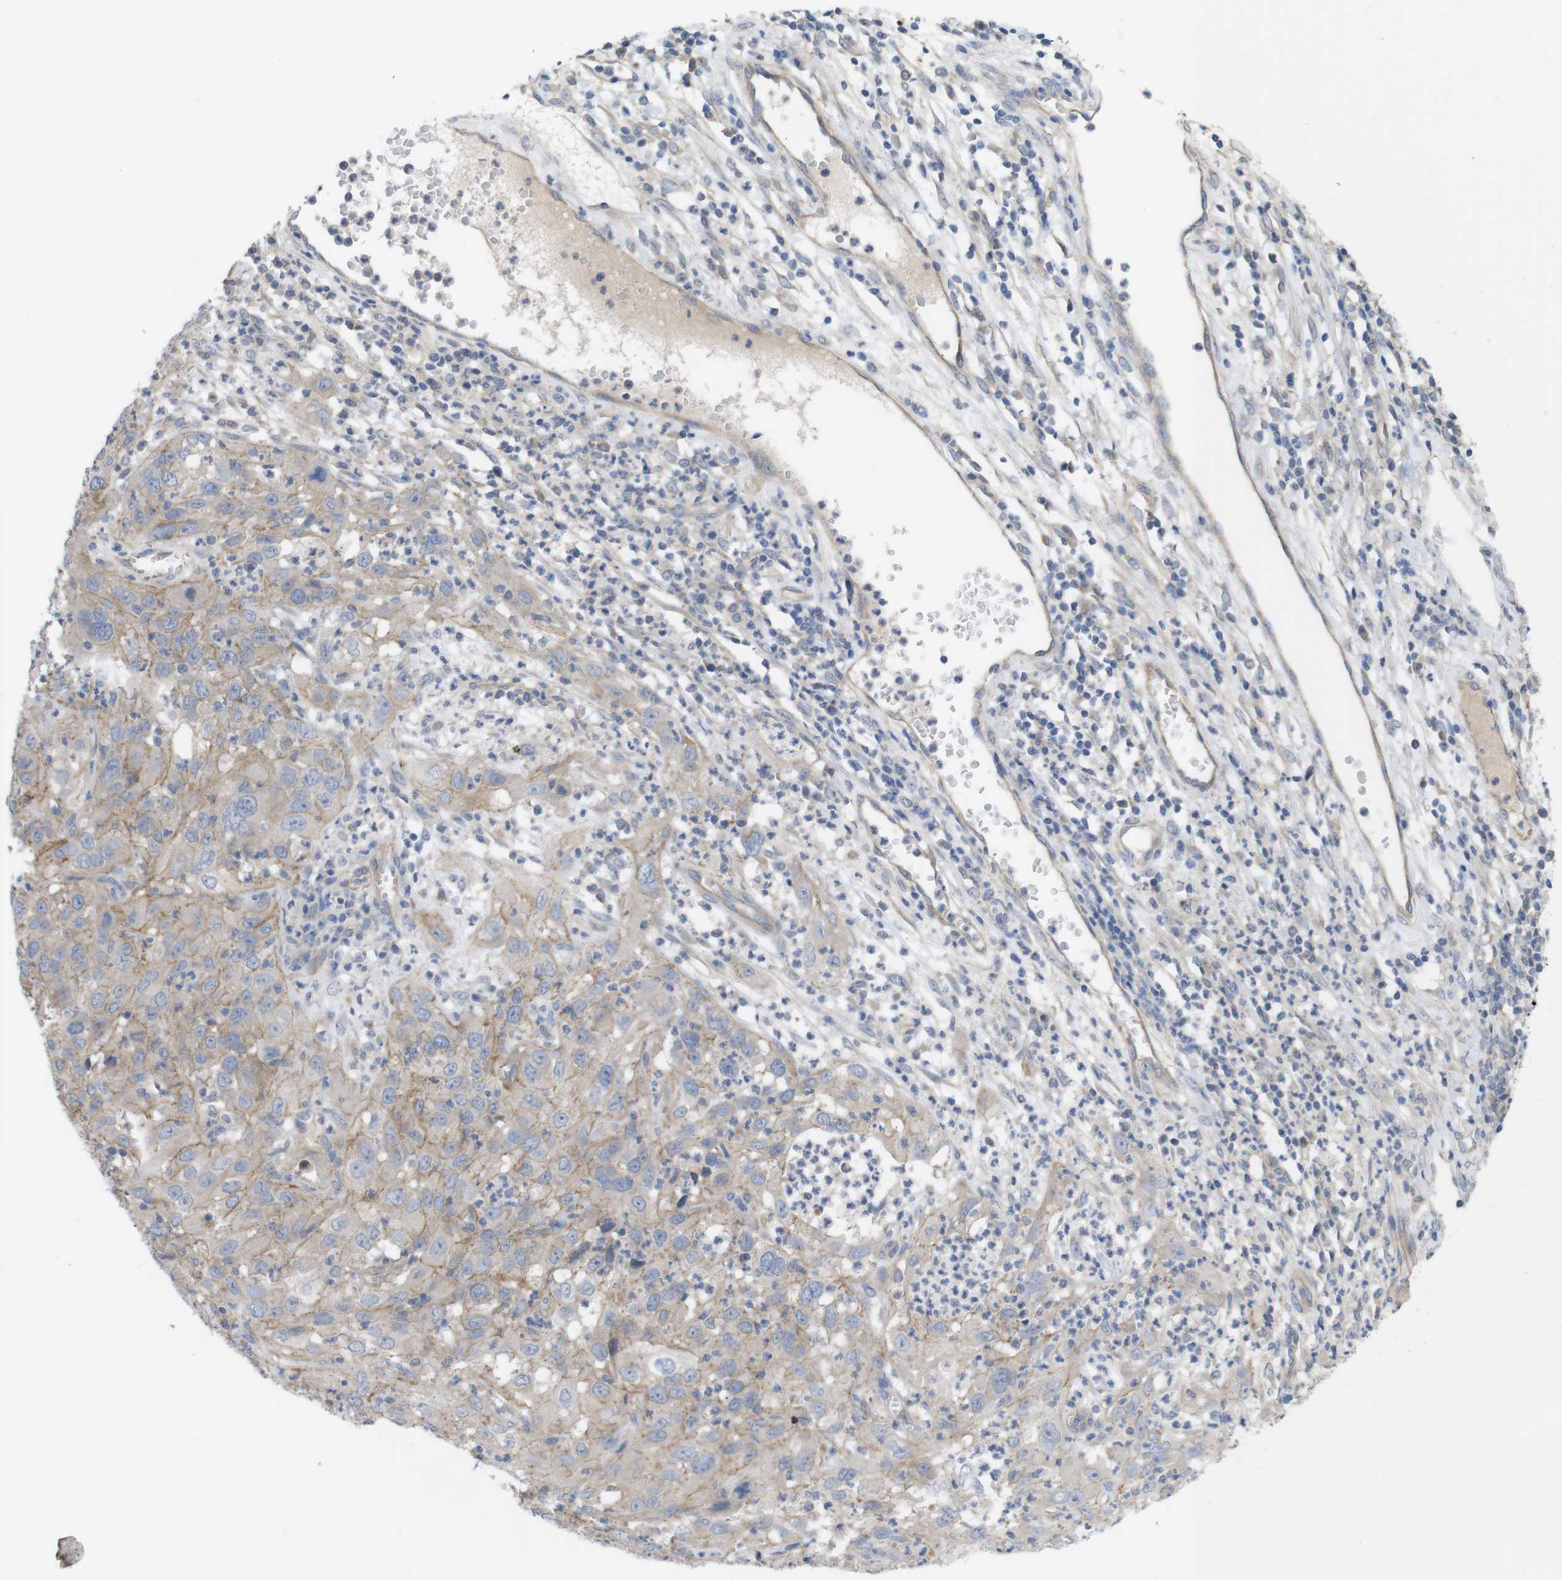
{"staining": {"intensity": "weak", "quantity": "25%-75%", "location": "cytoplasmic/membranous"}, "tissue": "cervical cancer", "cell_type": "Tumor cells", "image_type": "cancer", "snomed": [{"axis": "morphology", "description": "Squamous cell carcinoma, NOS"}, {"axis": "topography", "description": "Cervix"}], "caption": "This image shows cervical squamous cell carcinoma stained with immunohistochemistry (IHC) to label a protein in brown. The cytoplasmic/membranous of tumor cells show weak positivity for the protein. Nuclei are counter-stained blue.", "gene": "KIDINS220", "patient": {"sex": "female", "age": 32}}